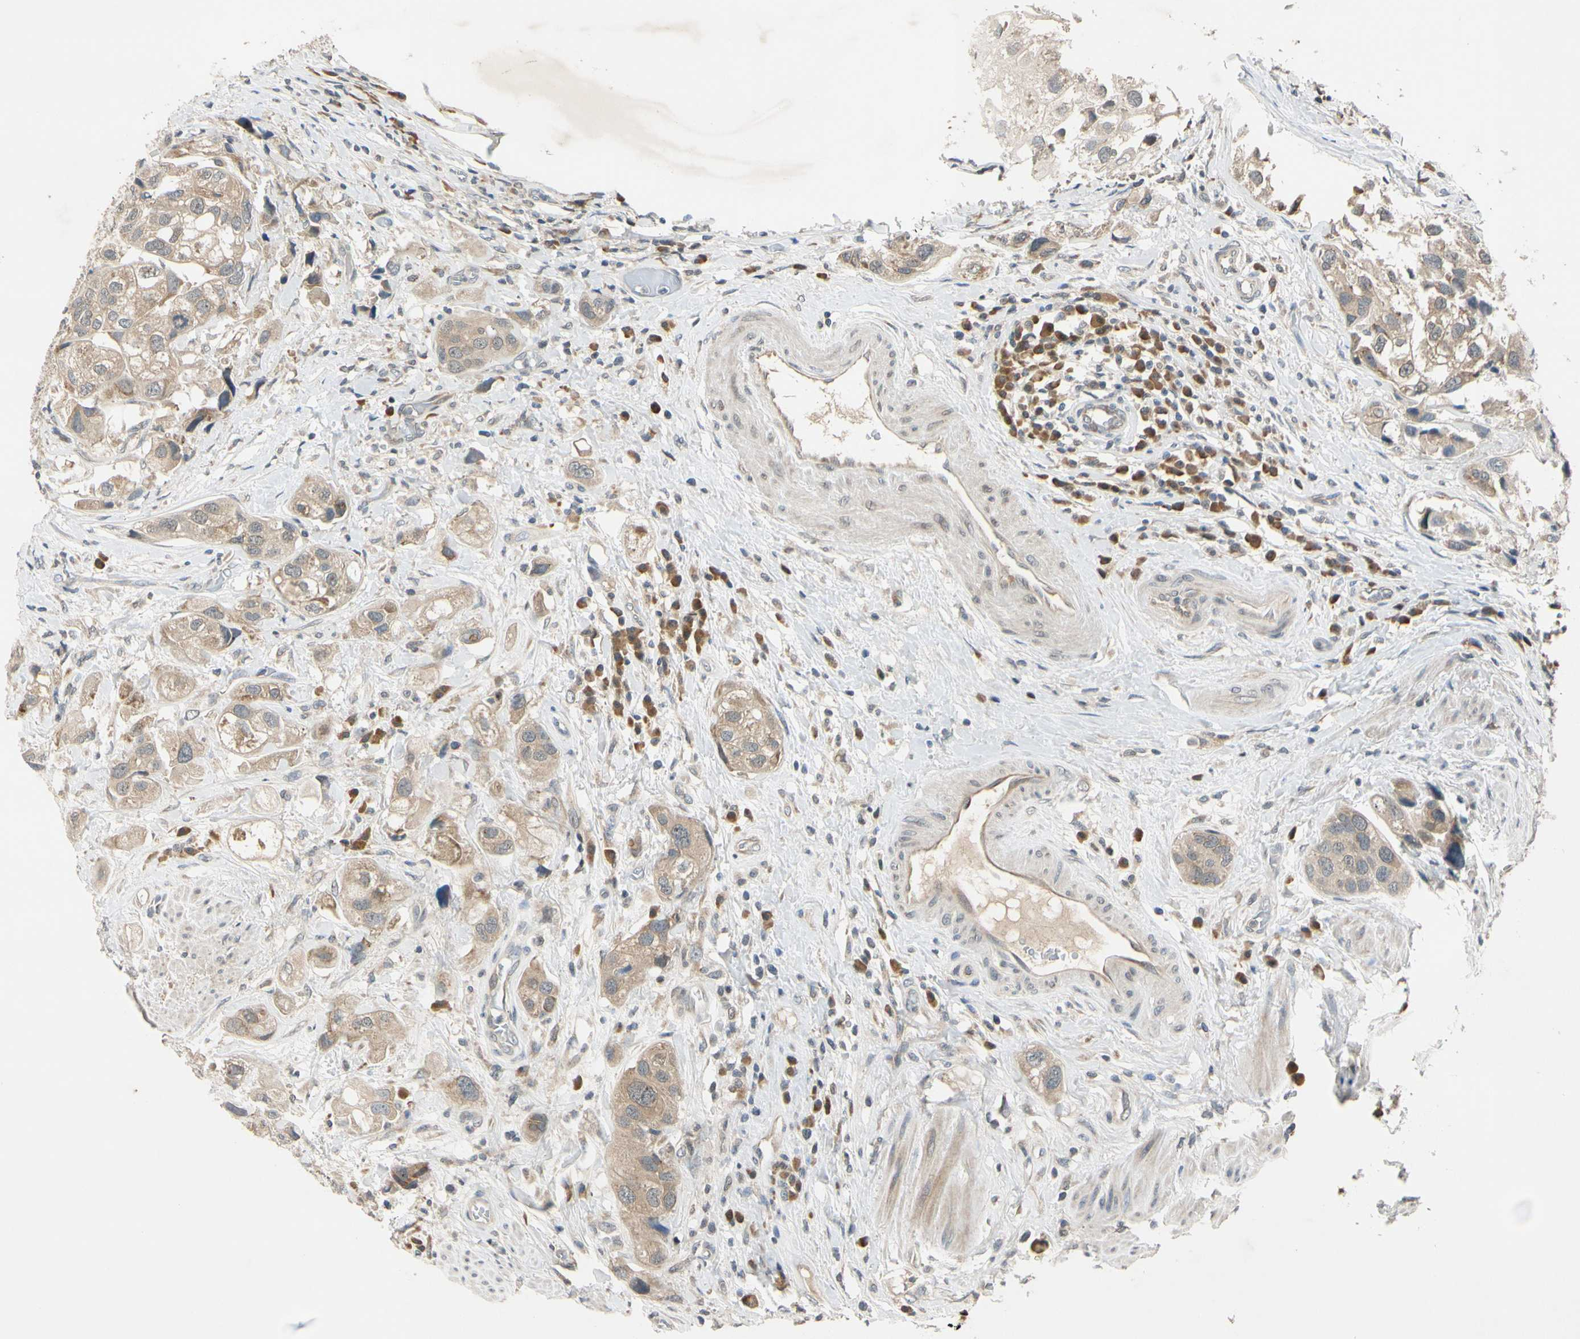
{"staining": {"intensity": "moderate", "quantity": ">75%", "location": "cytoplasmic/membranous"}, "tissue": "urothelial cancer", "cell_type": "Tumor cells", "image_type": "cancer", "snomed": [{"axis": "morphology", "description": "Urothelial carcinoma, High grade"}, {"axis": "topography", "description": "Urinary bladder"}], "caption": "Urothelial carcinoma (high-grade) stained with a protein marker demonstrates moderate staining in tumor cells.", "gene": "RPS6KB2", "patient": {"sex": "female", "age": 64}}